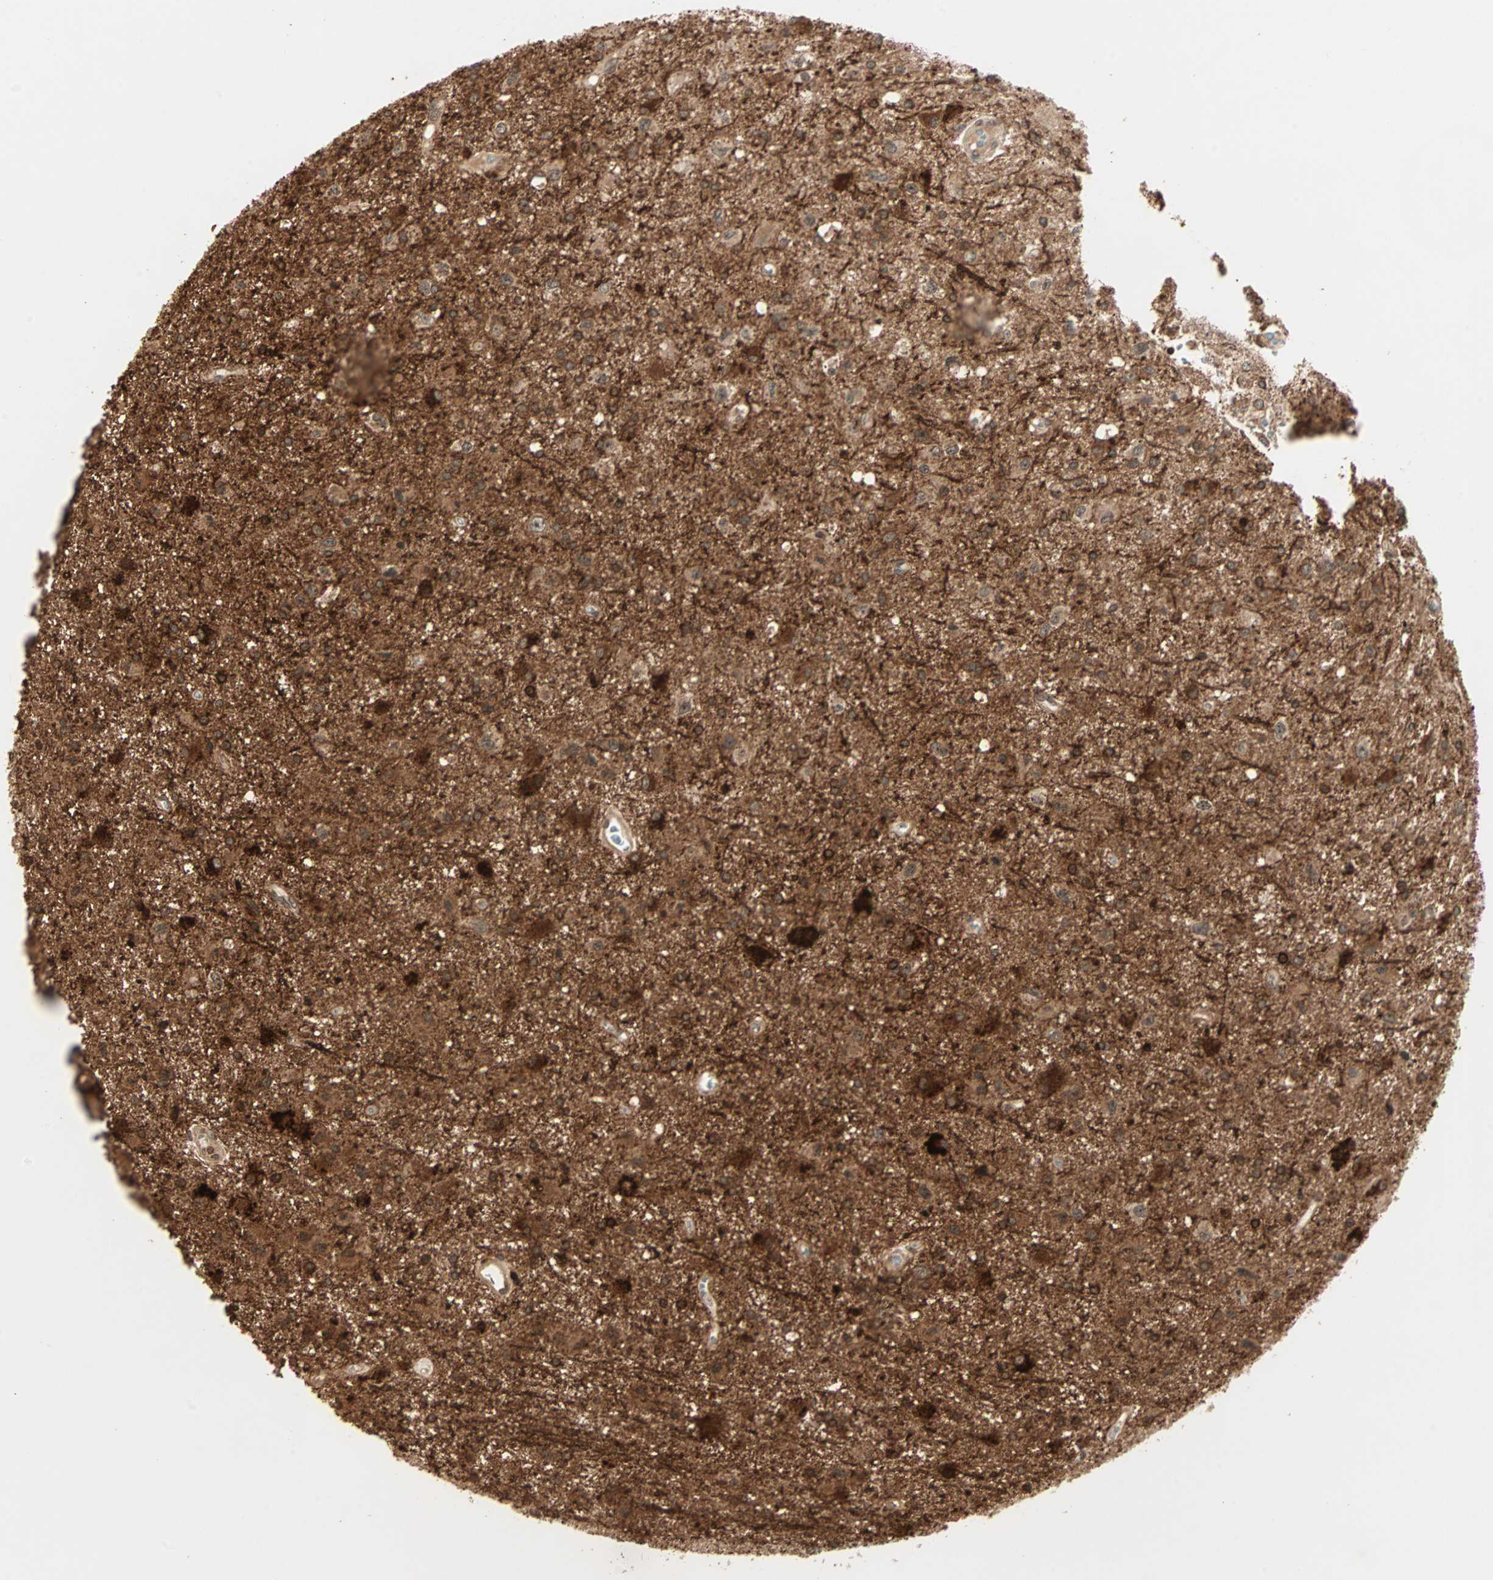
{"staining": {"intensity": "strong", "quantity": ">75%", "location": "cytoplasmic/membranous"}, "tissue": "glioma", "cell_type": "Tumor cells", "image_type": "cancer", "snomed": [{"axis": "morphology", "description": "Glioma, malignant, Low grade"}, {"axis": "topography", "description": "Brain"}], "caption": "This is a histology image of immunohistochemistry staining of malignant glioma (low-grade), which shows strong expression in the cytoplasmic/membranous of tumor cells.", "gene": "RFFL", "patient": {"sex": "male", "age": 58}}